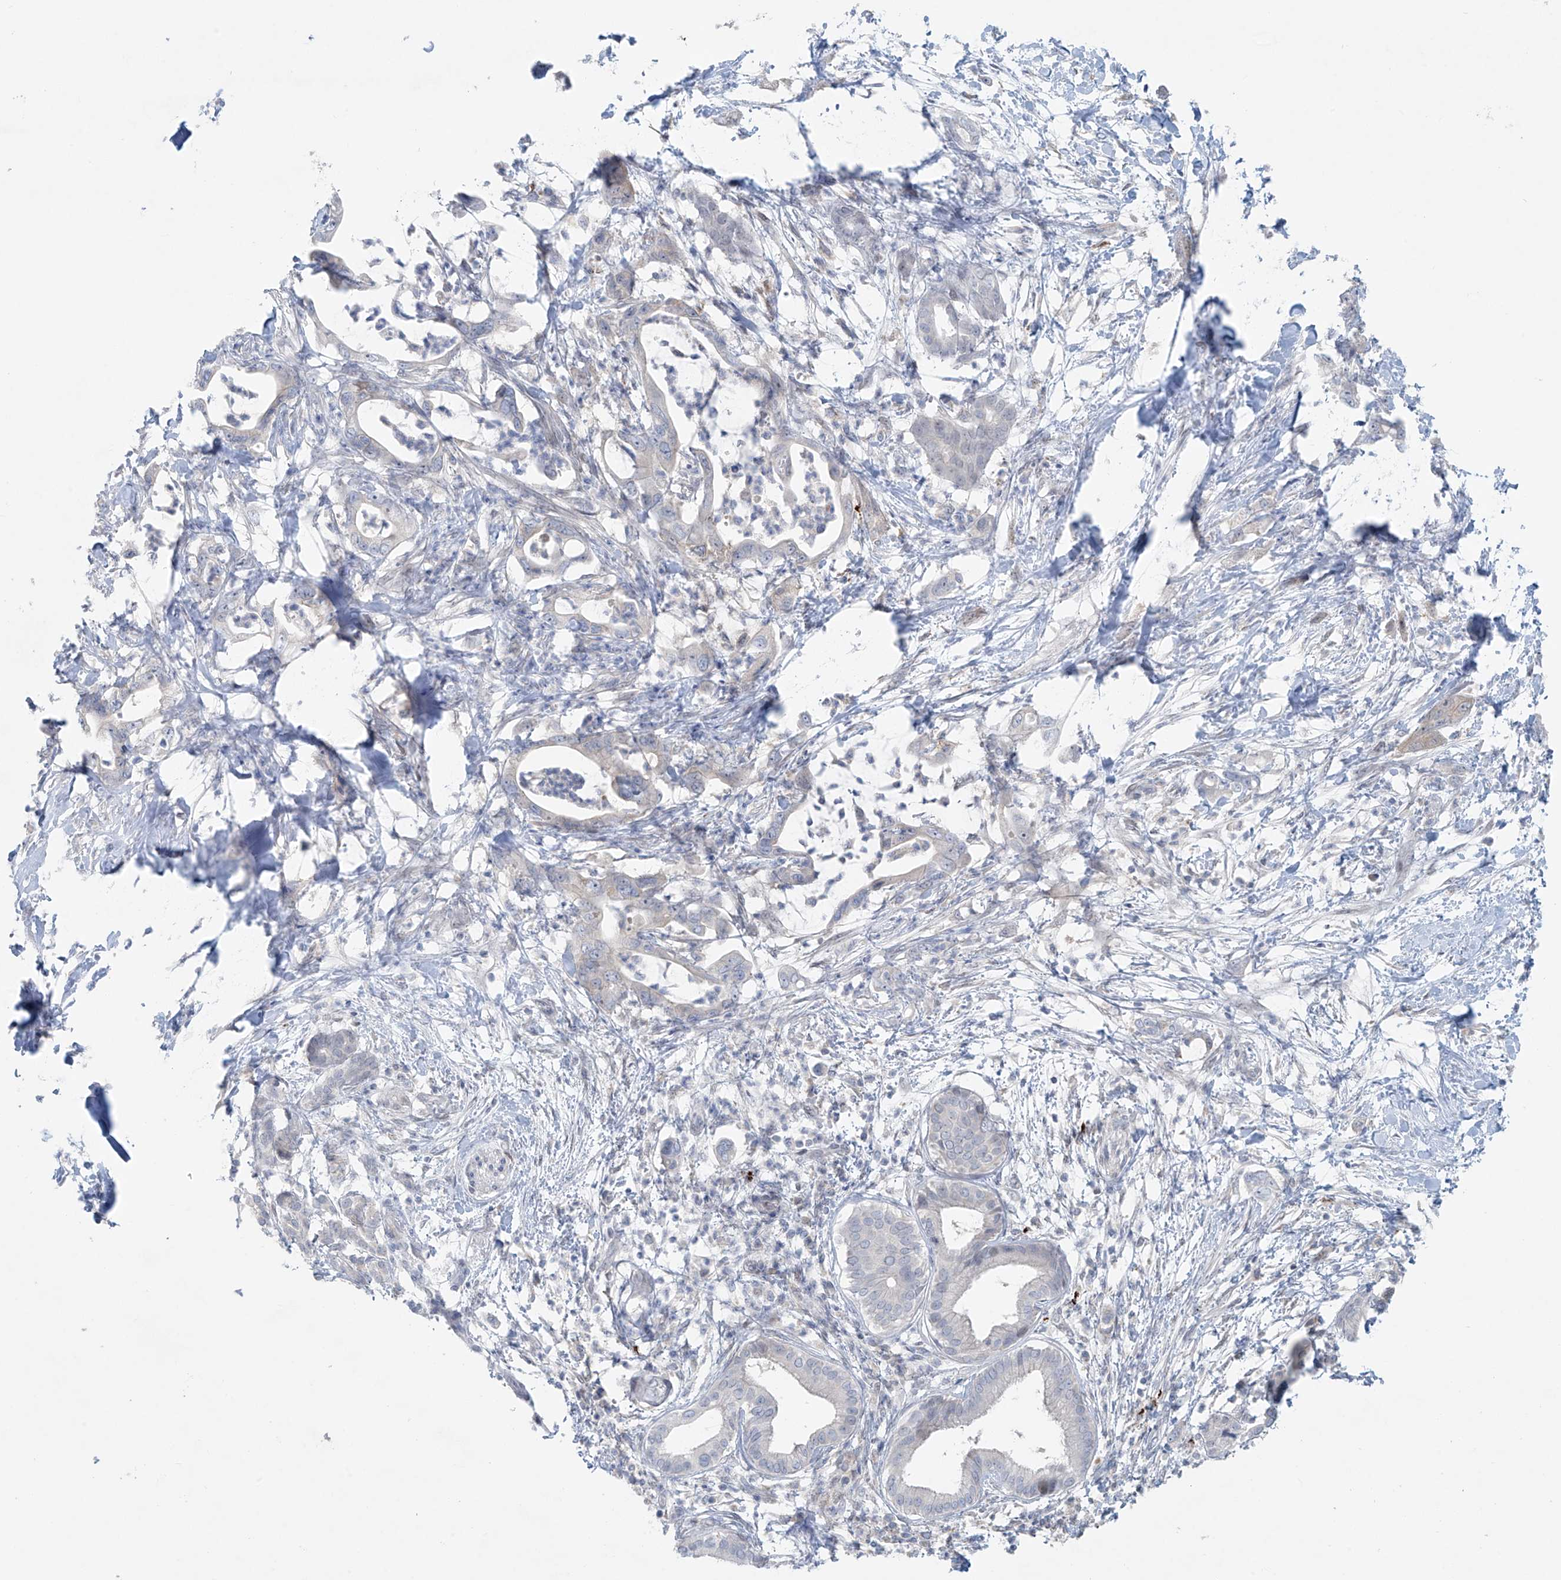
{"staining": {"intensity": "negative", "quantity": "none", "location": "none"}, "tissue": "pancreatic cancer", "cell_type": "Tumor cells", "image_type": "cancer", "snomed": [{"axis": "morphology", "description": "Adenocarcinoma, NOS"}, {"axis": "topography", "description": "Pancreas"}], "caption": "Immunohistochemistry histopathology image of pancreatic cancer (adenocarcinoma) stained for a protein (brown), which demonstrates no expression in tumor cells.", "gene": "PPAT", "patient": {"sex": "female", "age": 55}}